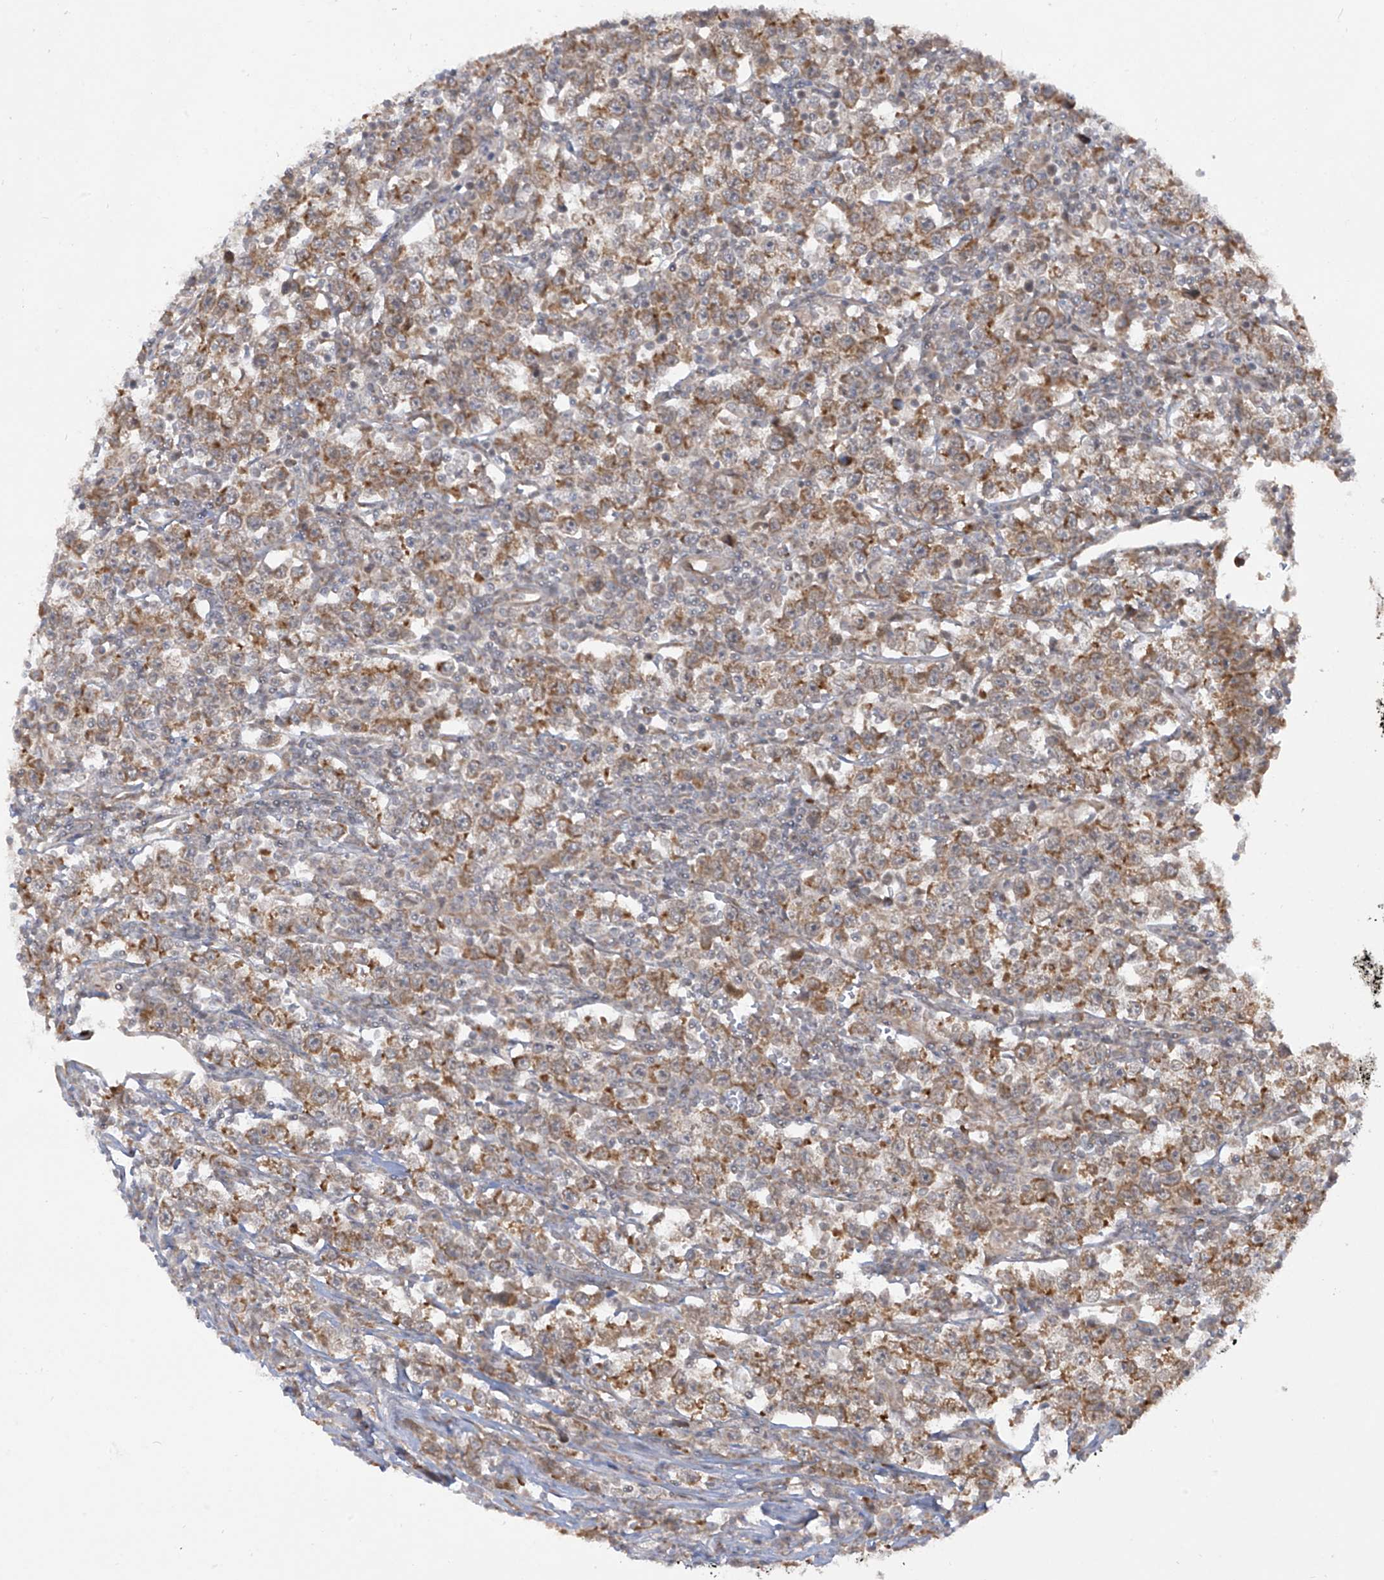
{"staining": {"intensity": "moderate", "quantity": ">75%", "location": "cytoplasmic/membranous"}, "tissue": "testis cancer", "cell_type": "Tumor cells", "image_type": "cancer", "snomed": [{"axis": "morphology", "description": "Normal tissue, NOS"}, {"axis": "morphology", "description": "Seminoma, NOS"}, {"axis": "topography", "description": "Testis"}], "caption": "Moderate cytoplasmic/membranous staining is appreciated in approximately >75% of tumor cells in testis seminoma. (DAB (3,3'-diaminobenzidine) IHC, brown staining for protein, blue staining for nuclei).", "gene": "TRIM67", "patient": {"sex": "male", "age": 43}}